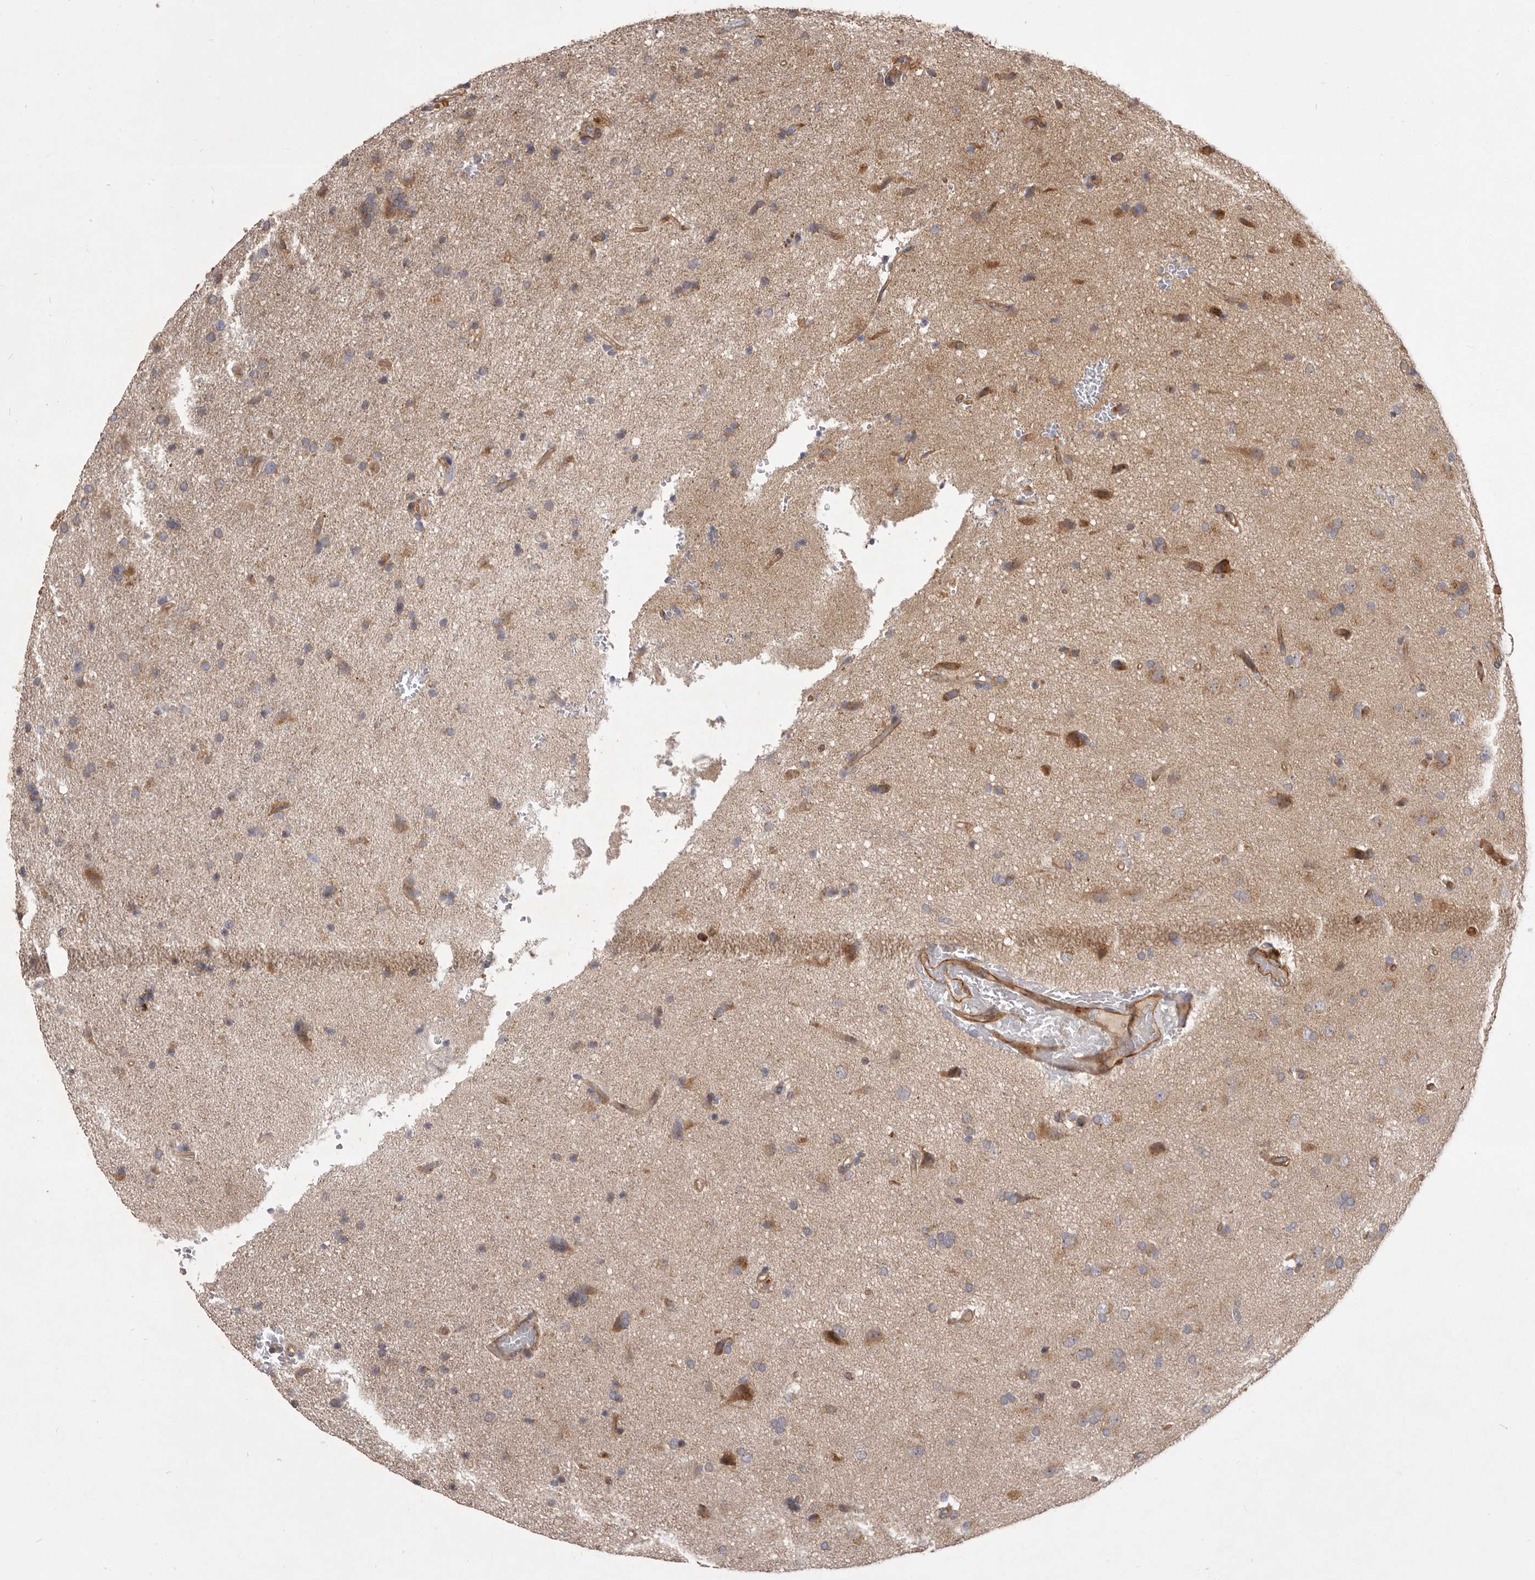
{"staining": {"intensity": "moderate", "quantity": "<25%", "location": "cytoplasmic/membranous"}, "tissue": "glioma", "cell_type": "Tumor cells", "image_type": "cancer", "snomed": [{"axis": "morphology", "description": "Glioma, malignant, High grade"}, {"axis": "topography", "description": "Brain"}], "caption": "This is a micrograph of immunohistochemistry (IHC) staining of high-grade glioma (malignant), which shows moderate expression in the cytoplasmic/membranous of tumor cells.", "gene": "VPS45", "patient": {"sex": "male", "age": 72}}